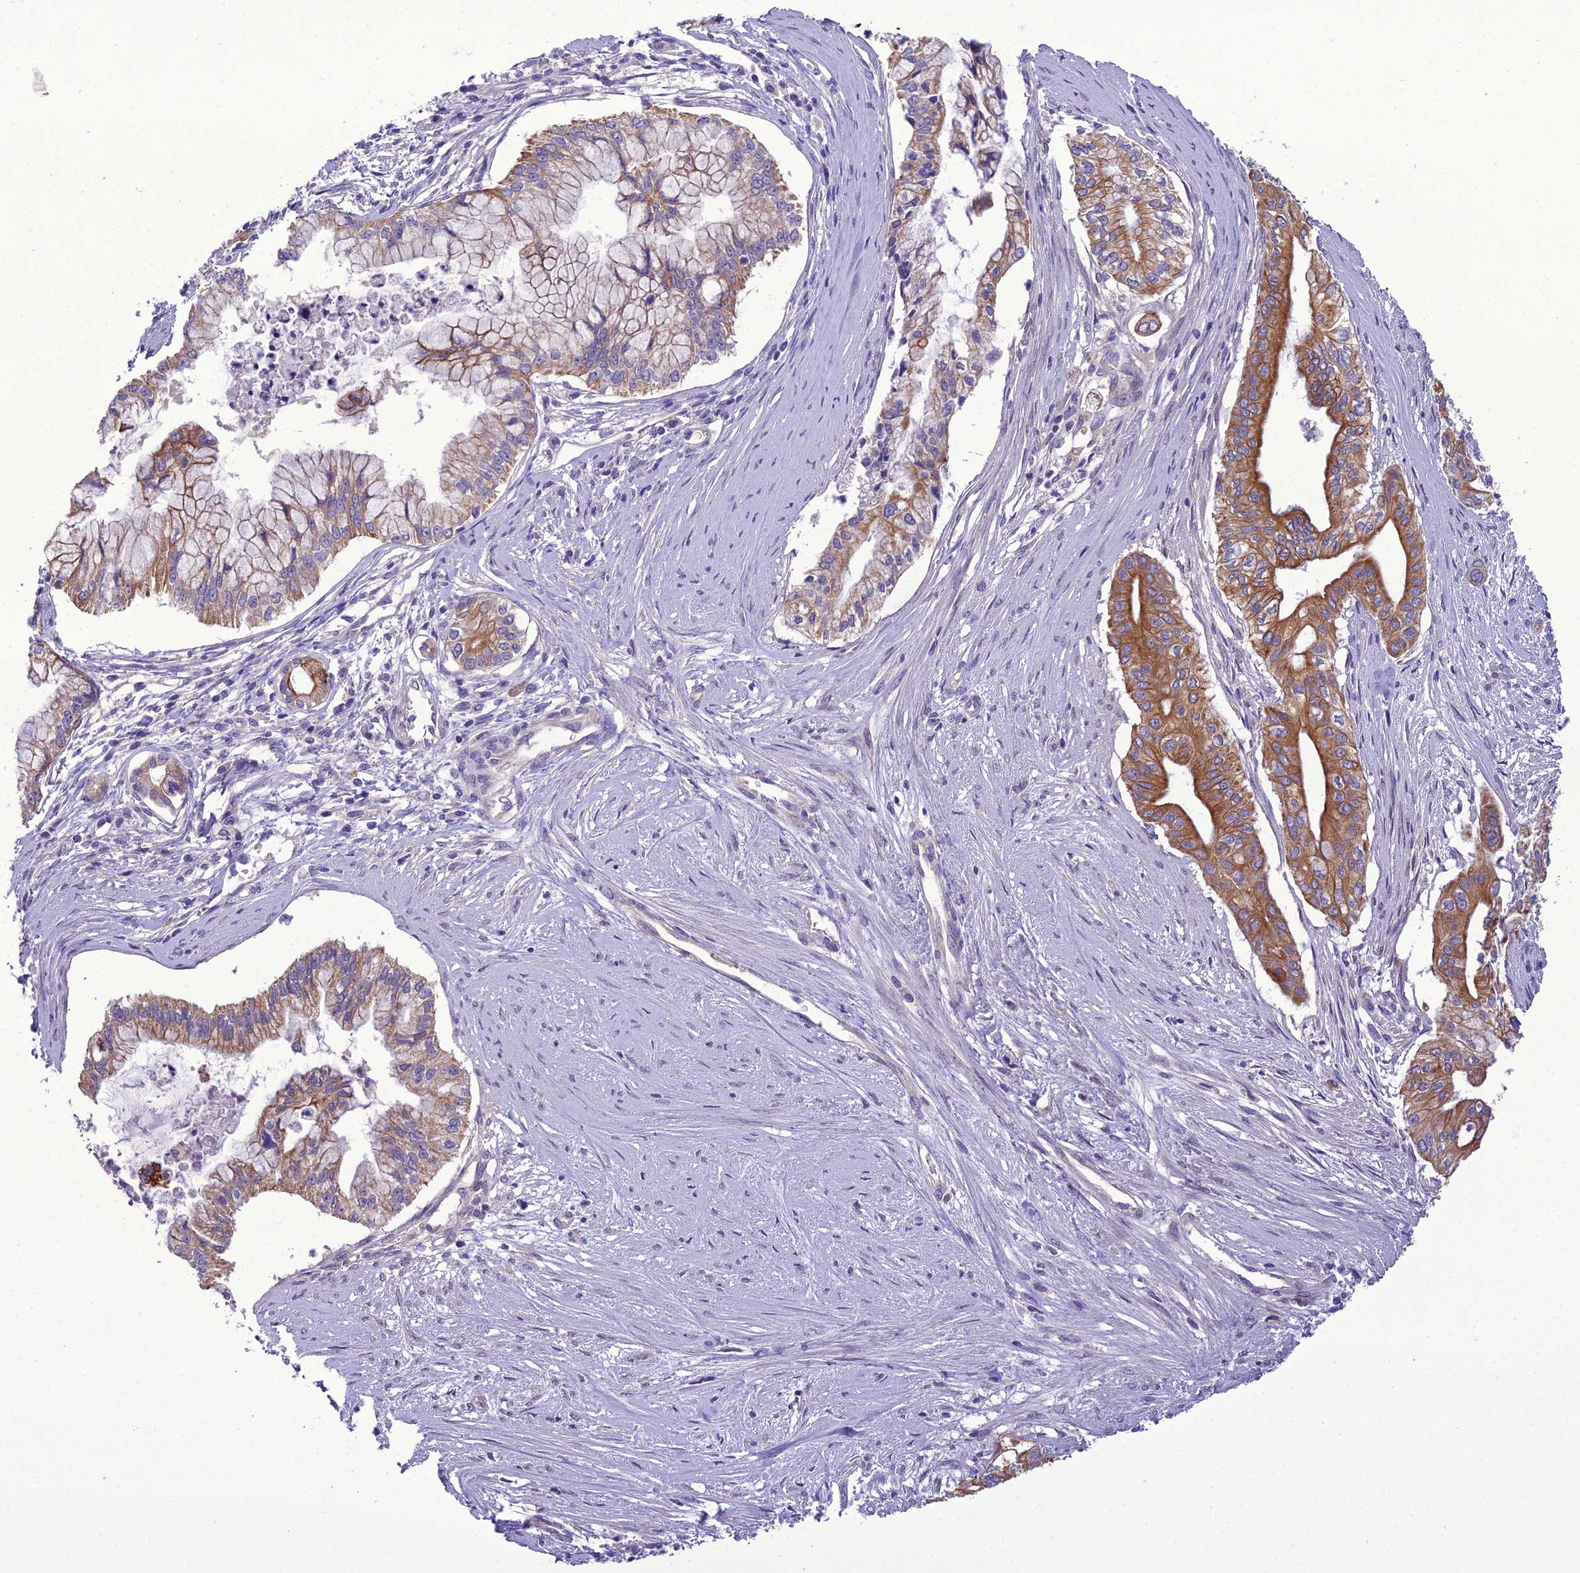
{"staining": {"intensity": "moderate", "quantity": ">75%", "location": "cytoplasmic/membranous"}, "tissue": "pancreatic cancer", "cell_type": "Tumor cells", "image_type": "cancer", "snomed": [{"axis": "morphology", "description": "Adenocarcinoma, NOS"}, {"axis": "topography", "description": "Pancreas"}], "caption": "Protein positivity by IHC exhibits moderate cytoplasmic/membranous staining in about >75% of tumor cells in adenocarcinoma (pancreatic).", "gene": "SCRT1", "patient": {"sex": "male", "age": 46}}